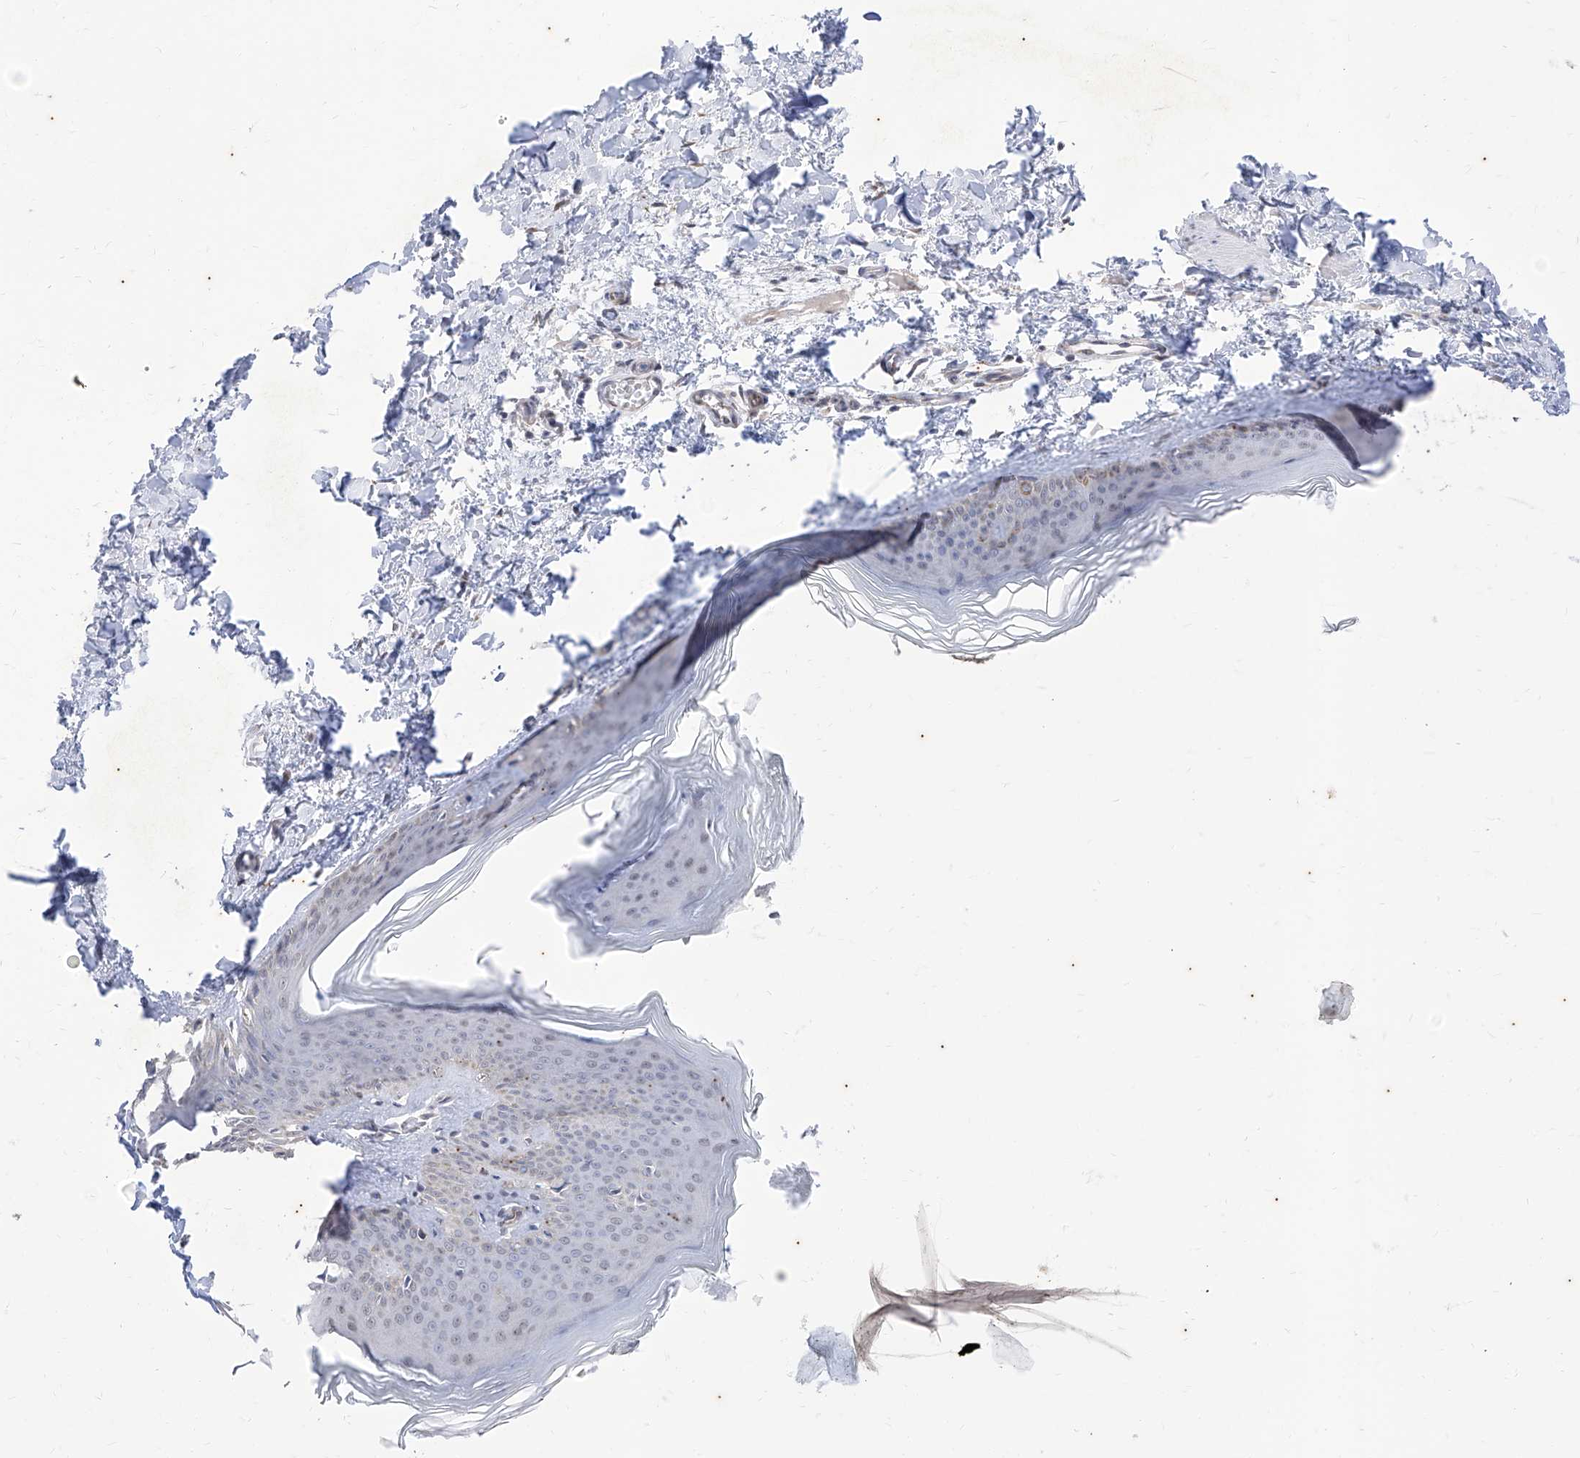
{"staining": {"intensity": "negative", "quantity": "none", "location": "none"}, "tissue": "skin", "cell_type": "Fibroblasts", "image_type": "normal", "snomed": [{"axis": "morphology", "description": "Normal tissue, NOS"}, {"axis": "topography", "description": "Skin"}], "caption": "Benign skin was stained to show a protein in brown. There is no significant positivity in fibroblasts. (Brightfield microscopy of DAB immunohistochemistry (IHC) at high magnification).", "gene": "PHF20L1", "patient": {"sex": "female", "age": 27}}